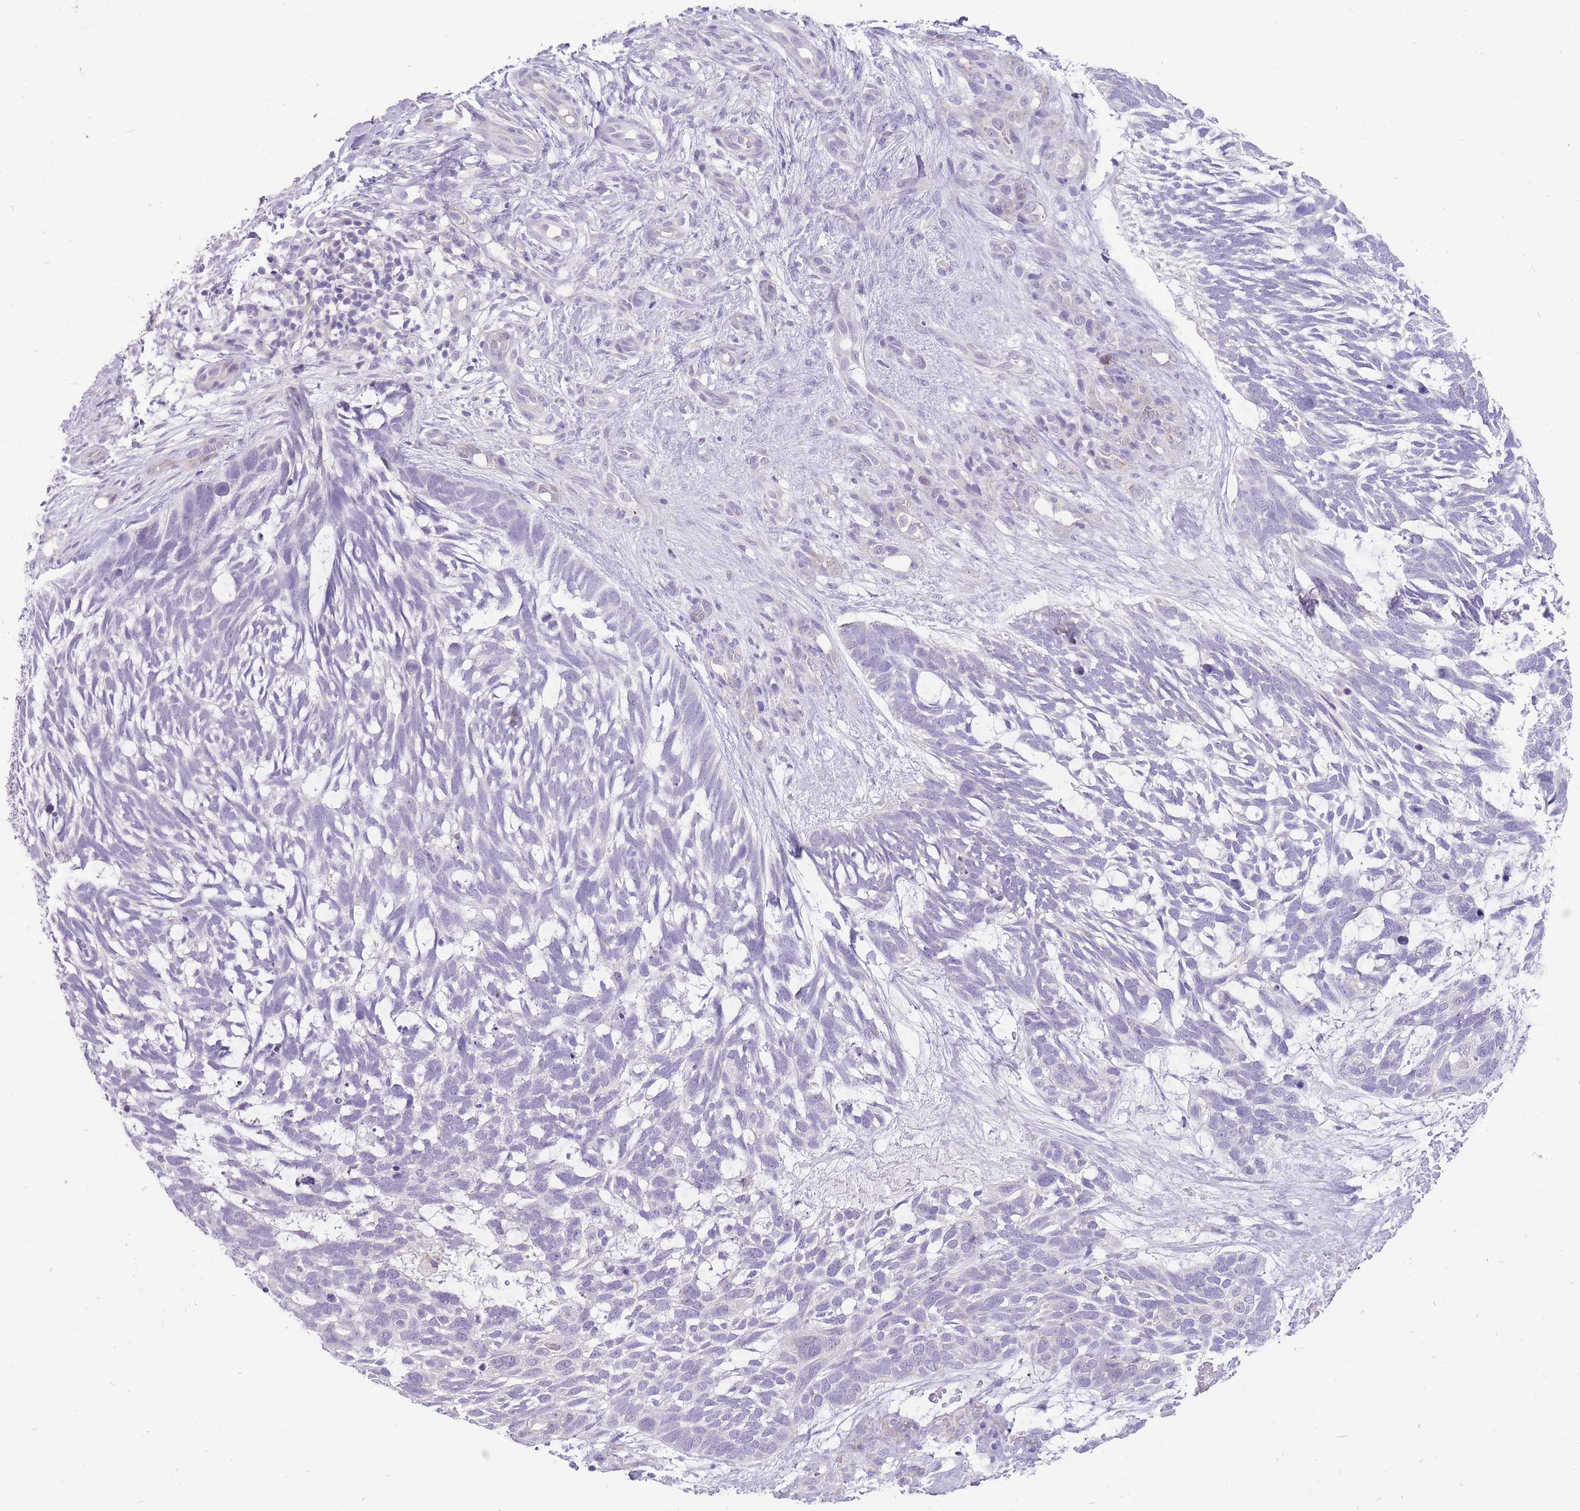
{"staining": {"intensity": "negative", "quantity": "none", "location": "none"}, "tissue": "skin cancer", "cell_type": "Tumor cells", "image_type": "cancer", "snomed": [{"axis": "morphology", "description": "Basal cell carcinoma"}, {"axis": "topography", "description": "Skin"}], "caption": "Human skin basal cell carcinoma stained for a protein using immunohistochemistry displays no expression in tumor cells.", "gene": "ERICH4", "patient": {"sex": "male", "age": 88}}